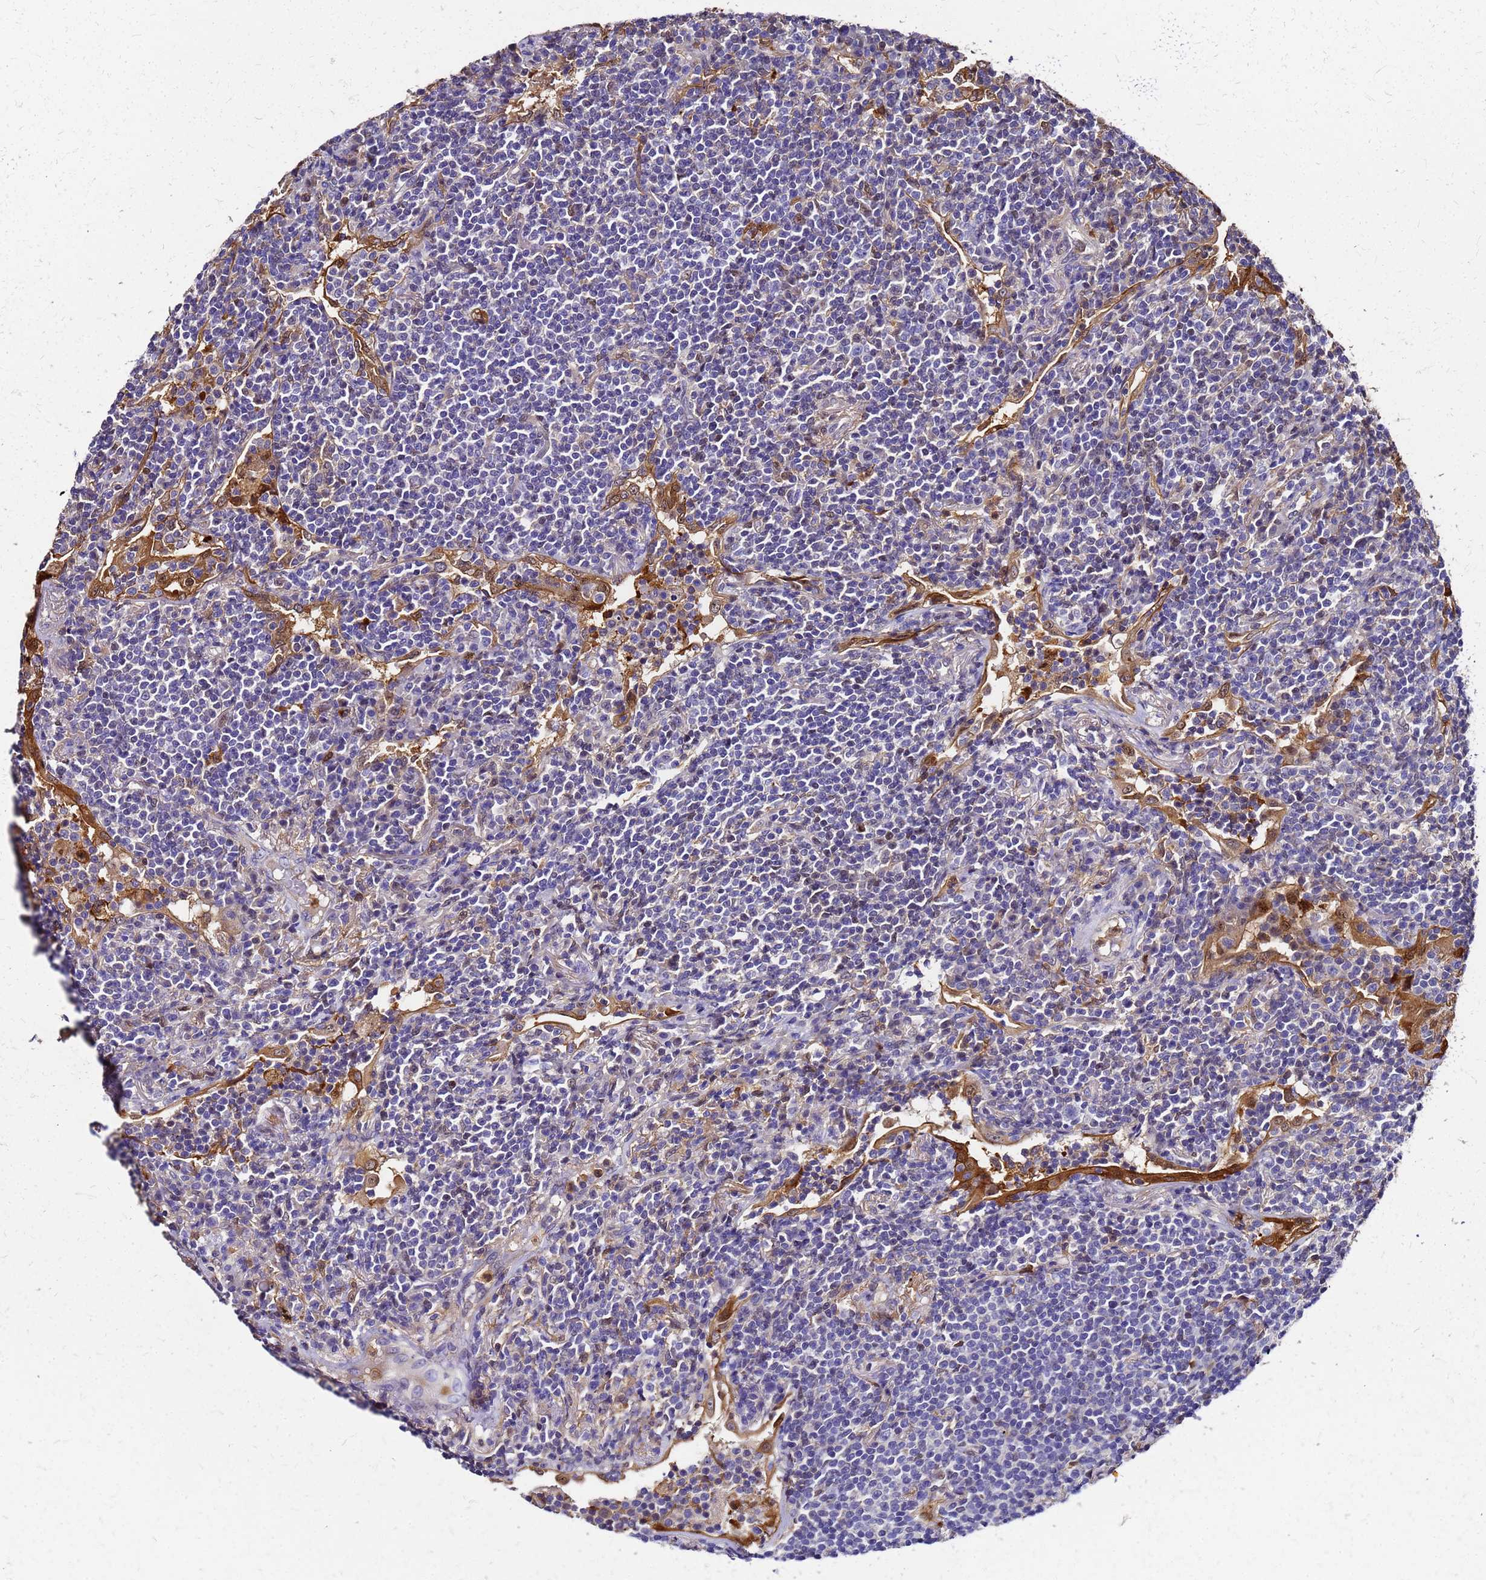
{"staining": {"intensity": "negative", "quantity": "none", "location": "none"}, "tissue": "lymphoma", "cell_type": "Tumor cells", "image_type": "cancer", "snomed": [{"axis": "morphology", "description": "Malignant lymphoma, non-Hodgkin's type, Low grade"}, {"axis": "topography", "description": "Lung"}], "caption": "Tumor cells show no significant positivity in lymphoma.", "gene": "S100A11", "patient": {"sex": "female", "age": 71}}